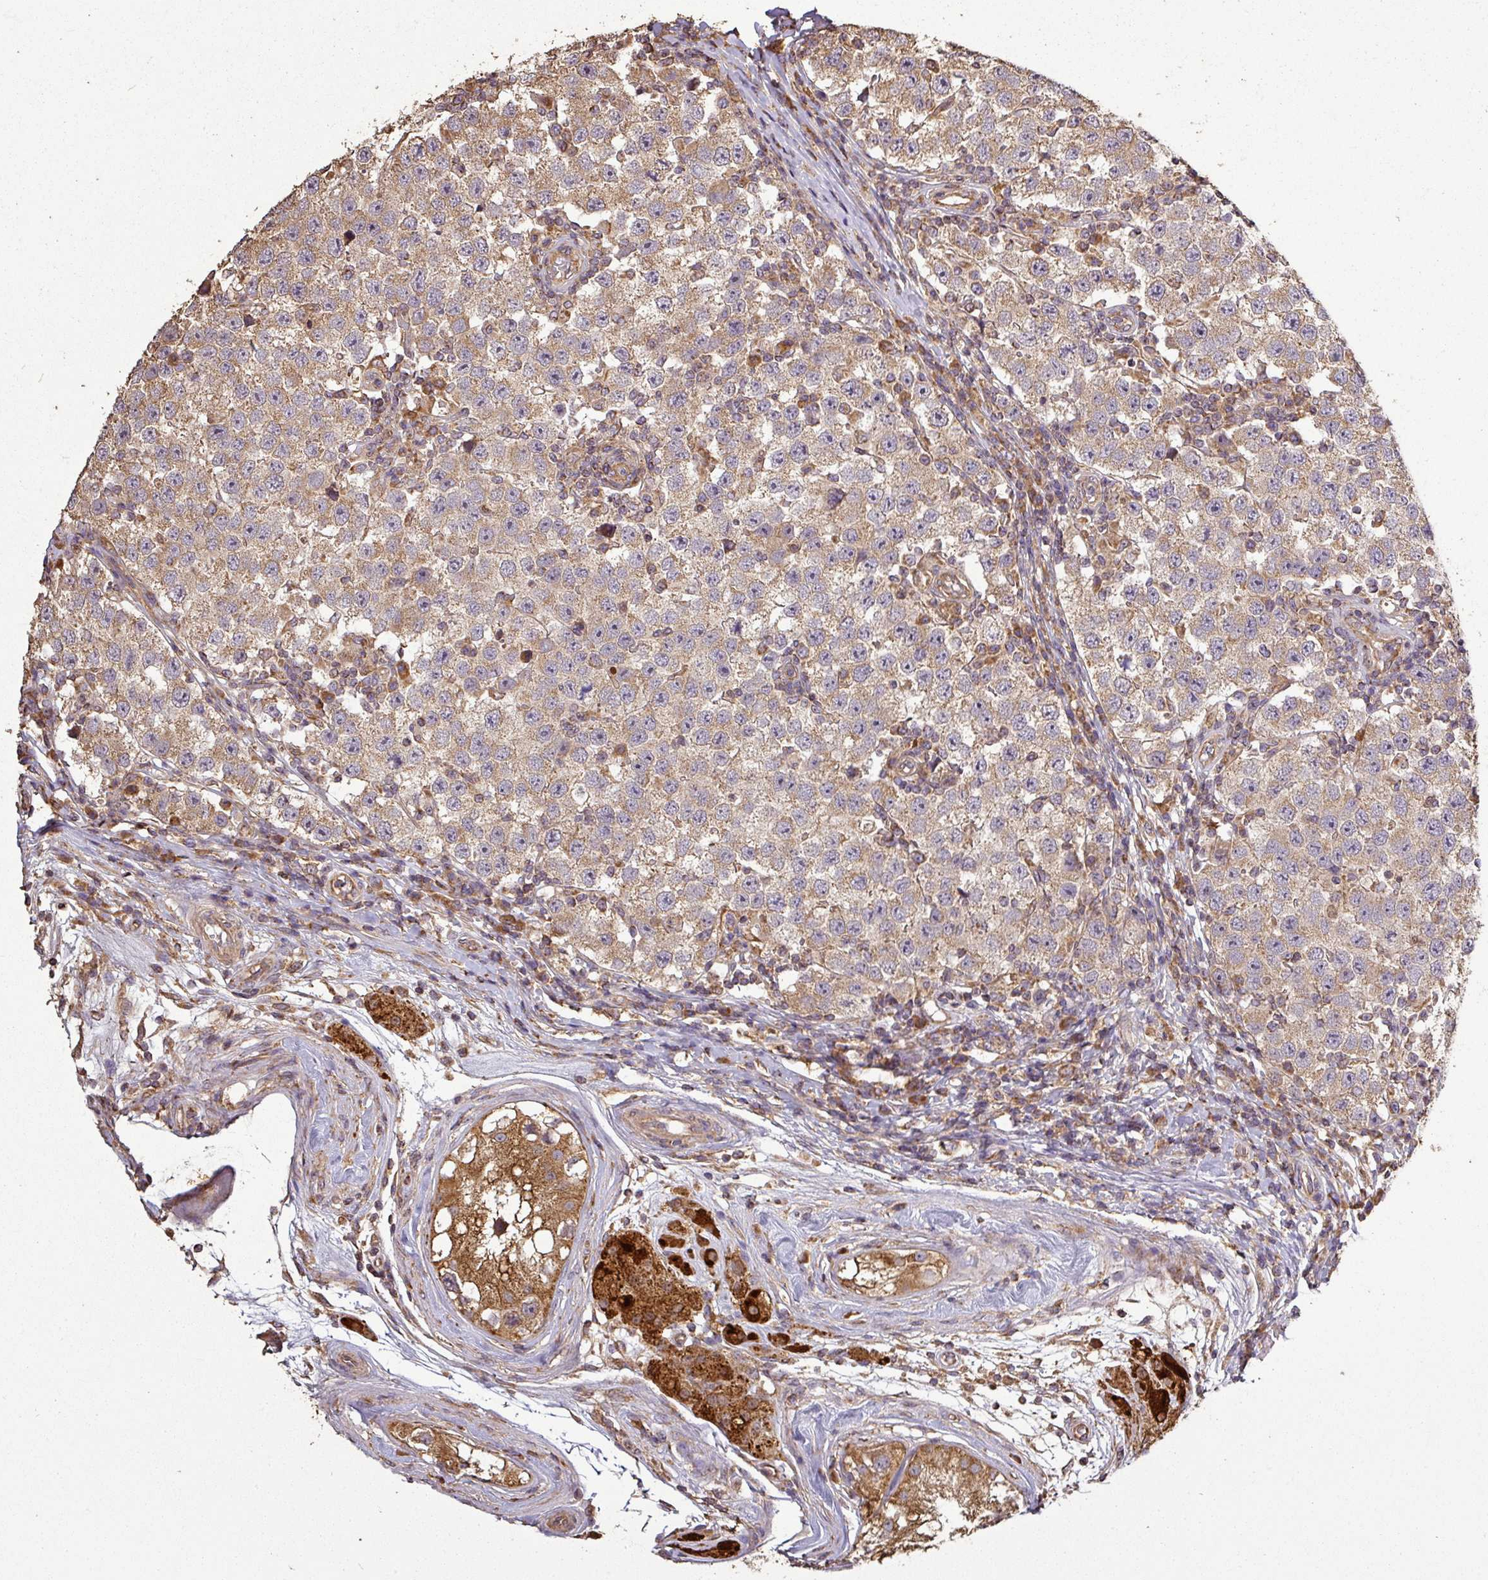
{"staining": {"intensity": "moderate", "quantity": ">75%", "location": "cytoplasmic/membranous"}, "tissue": "testis cancer", "cell_type": "Tumor cells", "image_type": "cancer", "snomed": [{"axis": "morphology", "description": "Seminoma, NOS"}, {"axis": "topography", "description": "Testis"}], "caption": "A histopathology image showing moderate cytoplasmic/membranous expression in about >75% of tumor cells in testis cancer, as visualized by brown immunohistochemical staining.", "gene": "PLEKHM1", "patient": {"sex": "male", "age": 34}}